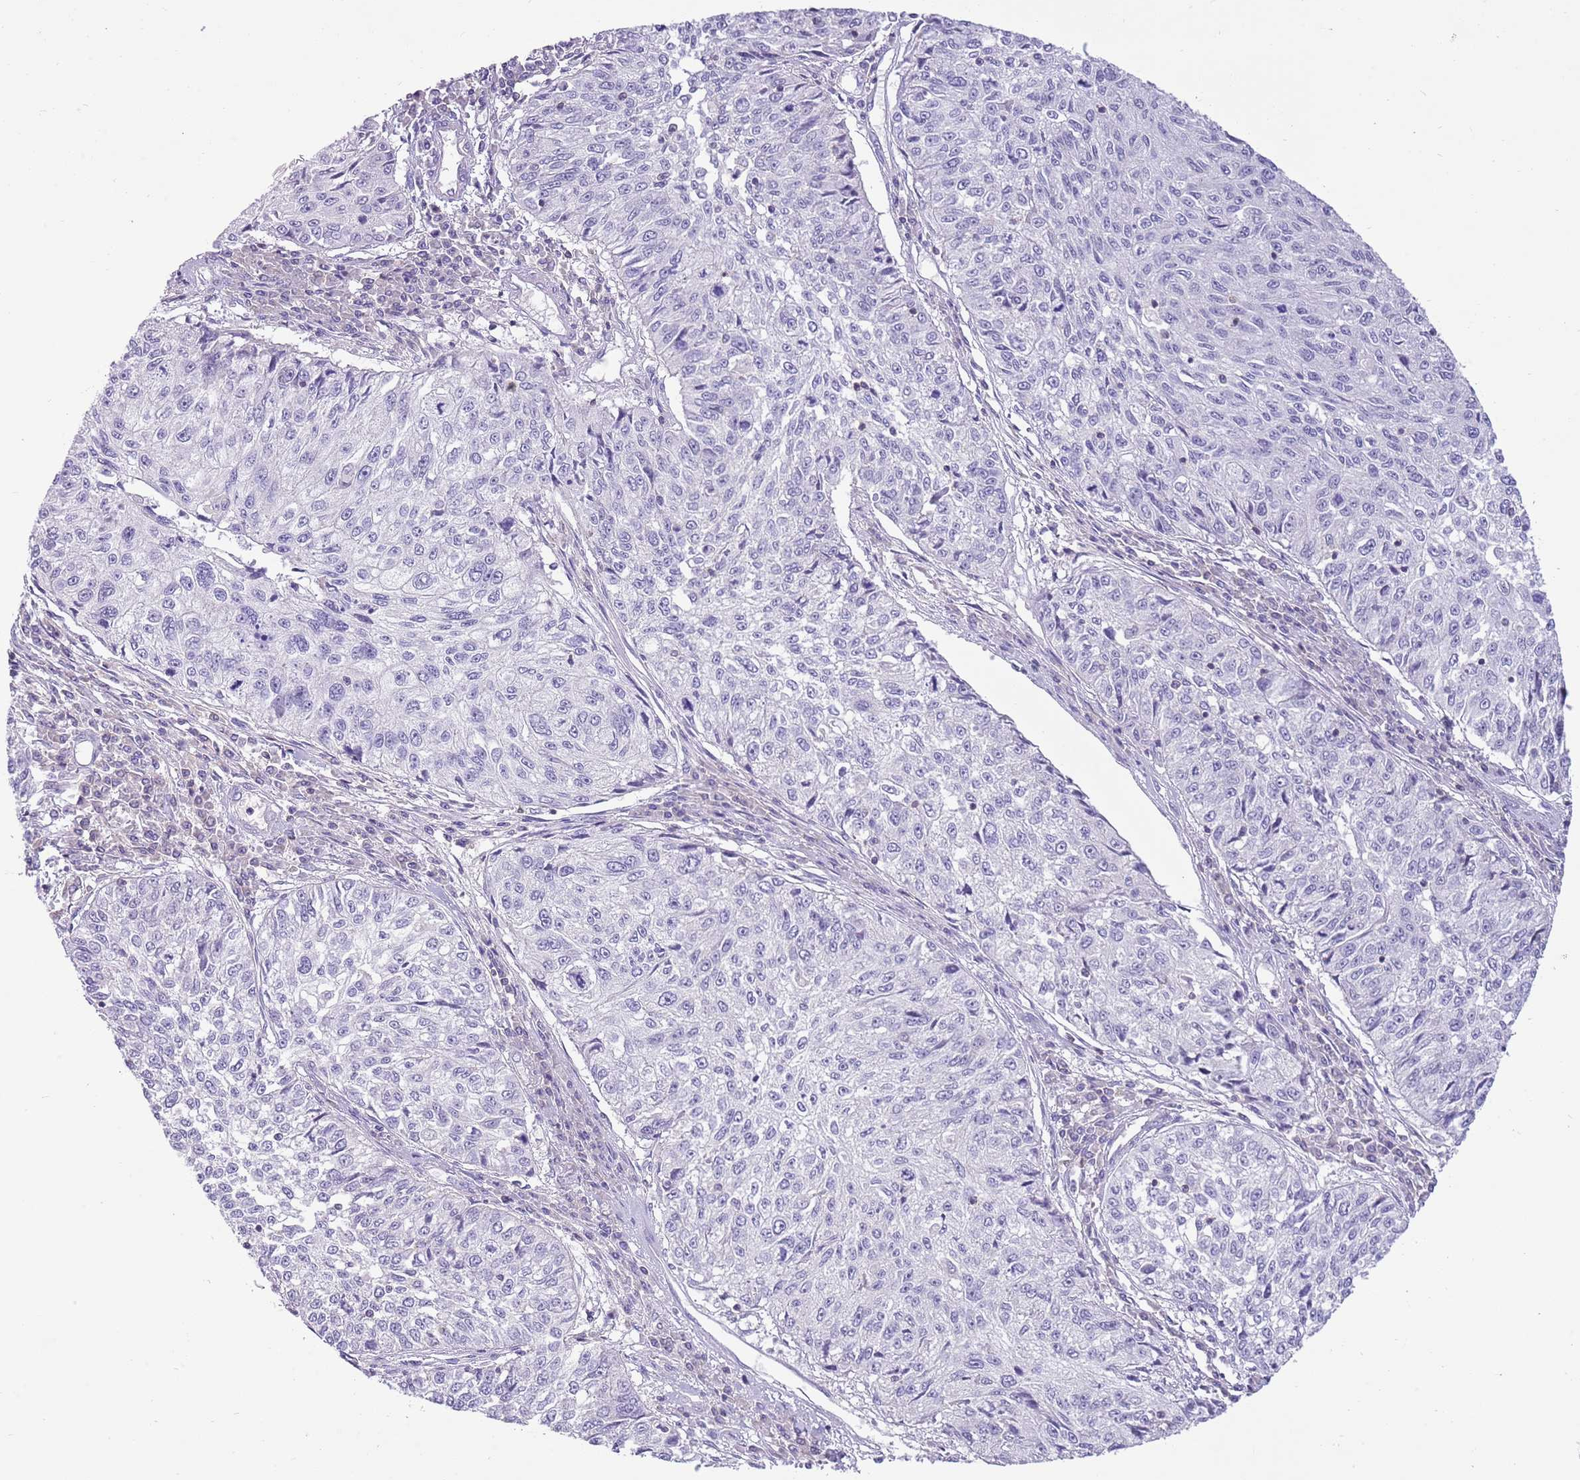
{"staining": {"intensity": "negative", "quantity": "none", "location": "none"}, "tissue": "cervical cancer", "cell_type": "Tumor cells", "image_type": "cancer", "snomed": [{"axis": "morphology", "description": "Squamous cell carcinoma, NOS"}, {"axis": "topography", "description": "Cervix"}], "caption": "IHC photomicrograph of neoplastic tissue: human cervical cancer (squamous cell carcinoma) stained with DAB (3,3'-diaminobenzidine) displays no significant protein expression in tumor cells.", "gene": "OR4Q3", "patient": {"sex": "female", "age": 57}}